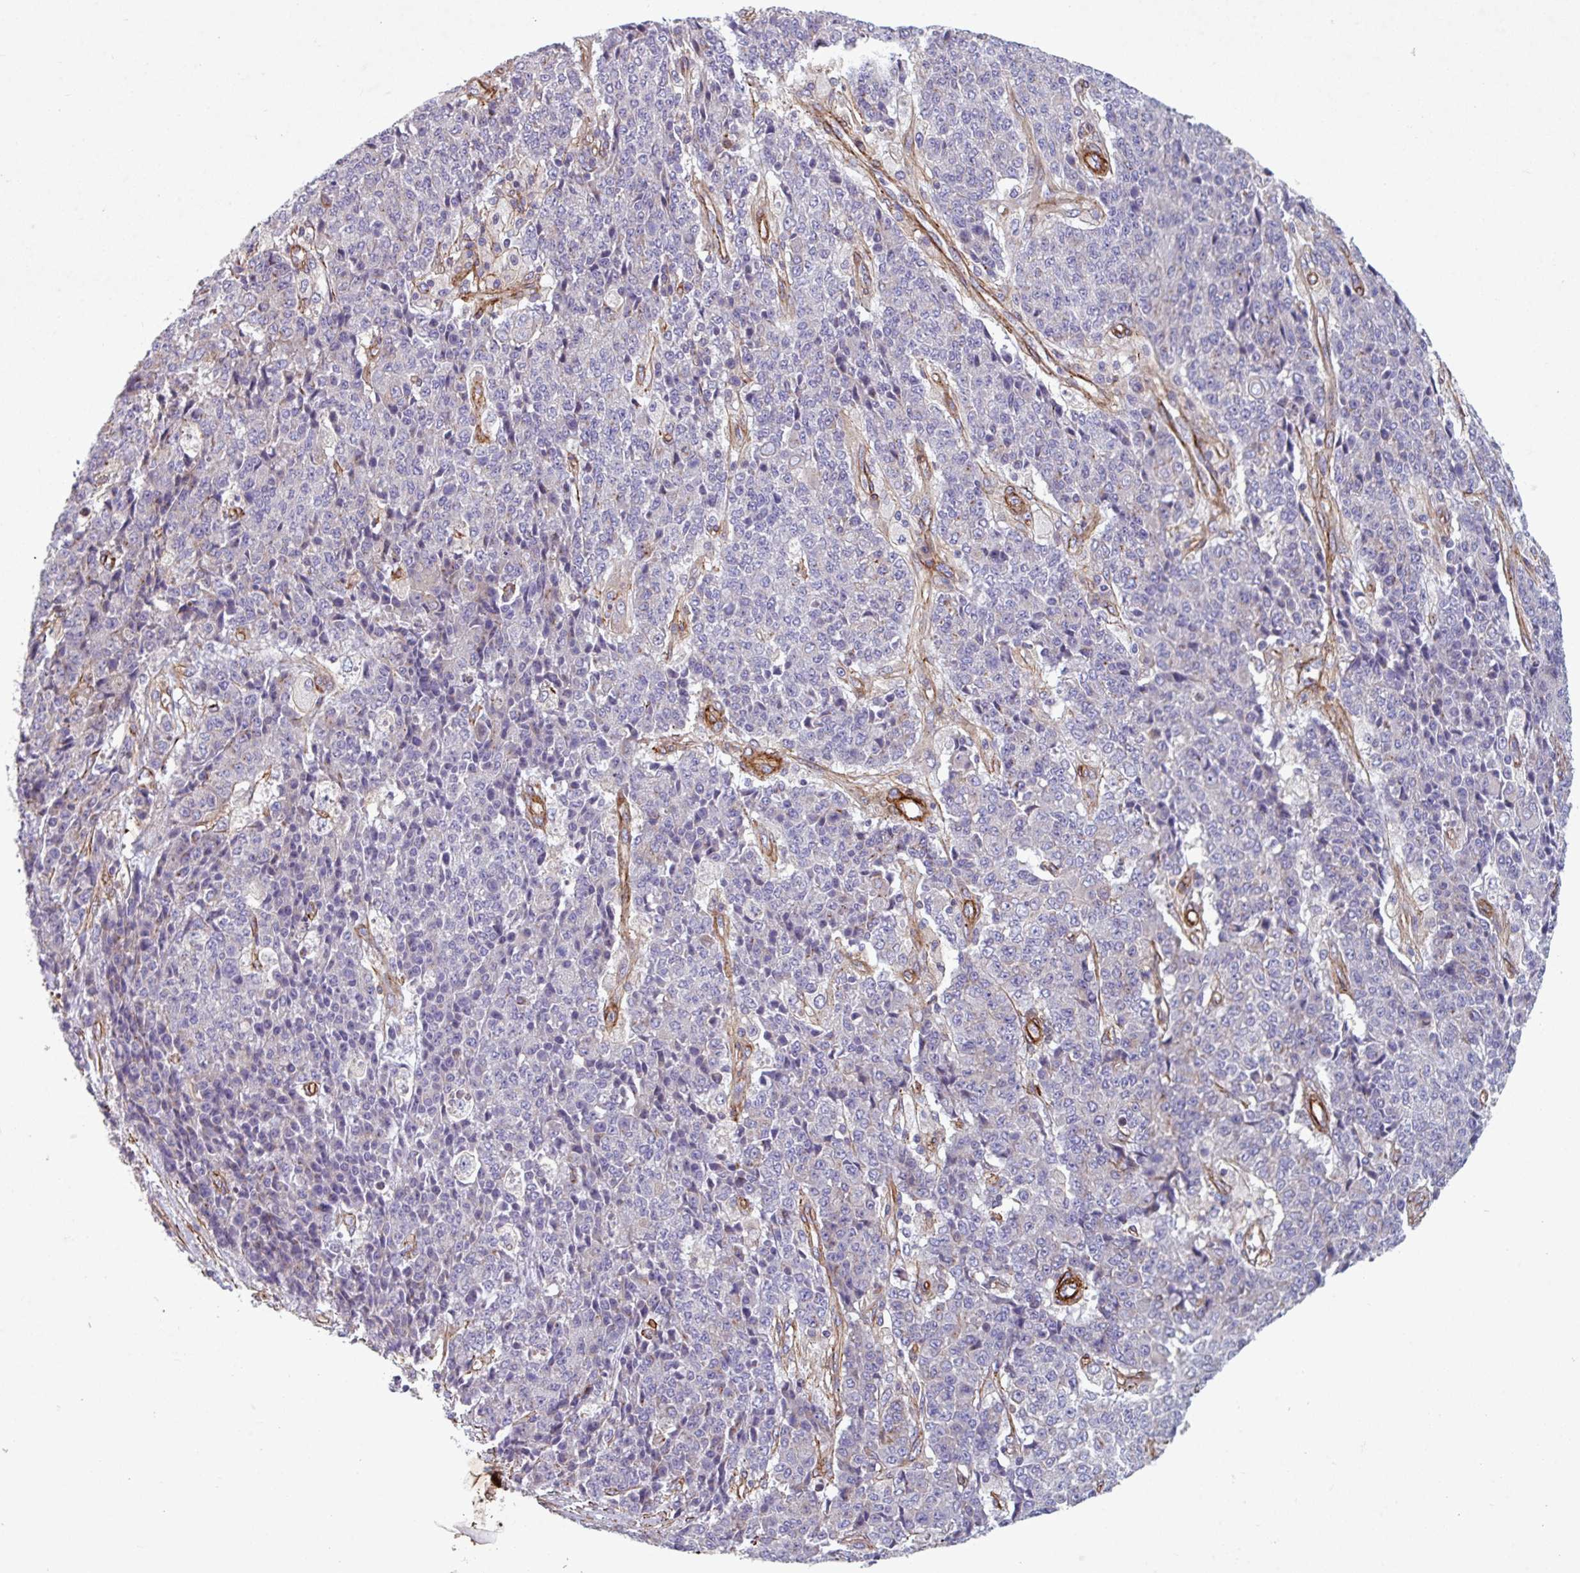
{"staining": {"intensity": "negative", "quantity": "none", "location": "none"}, "tissue": "ovarian cancer", "cell_type": "Tumor cells", "image_type": "cancer", "snomed": [{"axis": "morphology", "description": "Carcinoma, endometroid"}, {"axis": "topography", "description": "Ovary"}], "caption": "DAB immunohistochemical staining of human ovarian cancer (endometroid carcinoma) exhibits no significant staining in tumor cells.", "gene": "ATP2C2", "patient": {"sex": "female", "age": 42}}